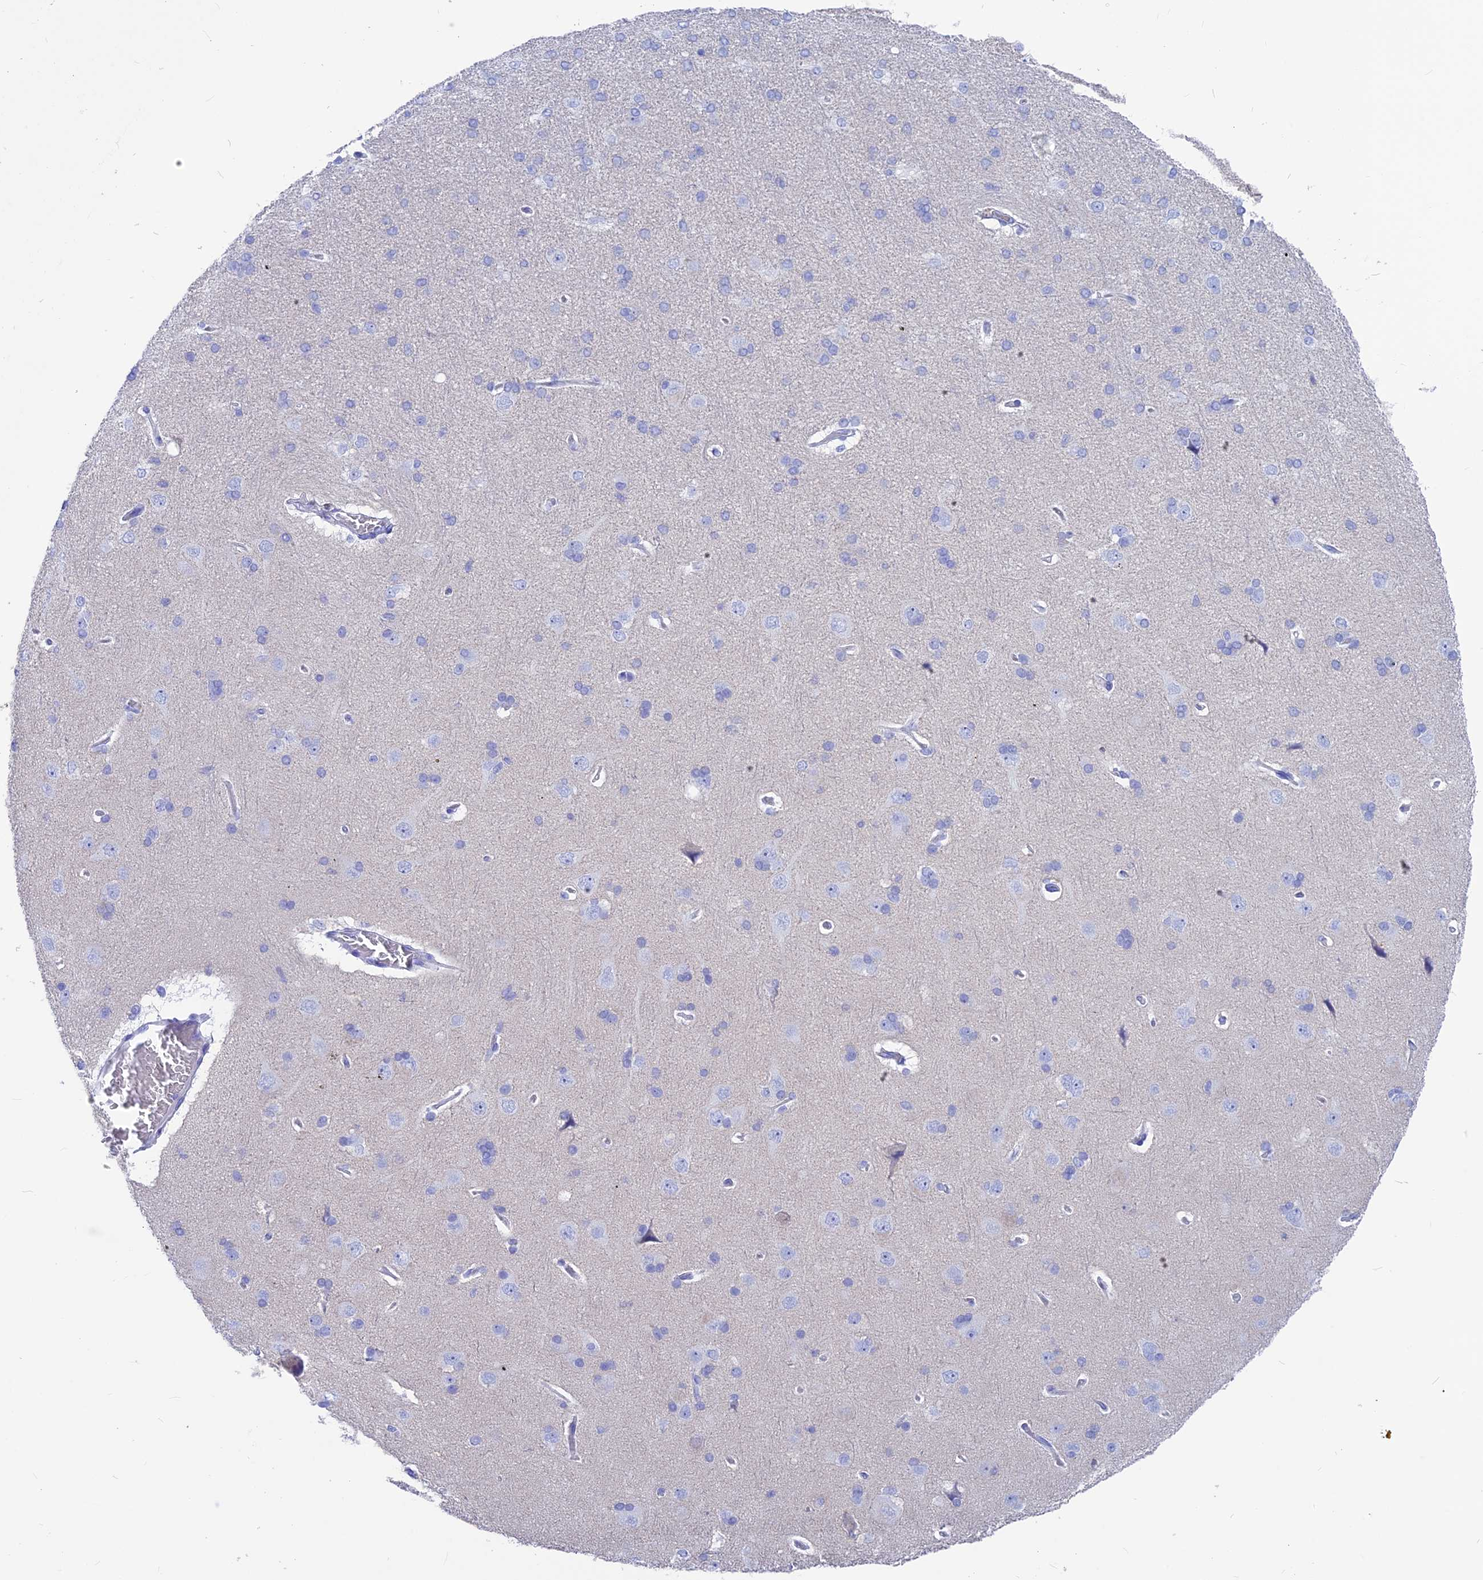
{"staining": {"intensity": "negative", "quantity": "none", "location": "none"}, "tissue": "cerebral cortex", "cell_type": "Endothelial cells", "image_type": "normal", "snomed": [{"axis": "morphology", "description": "Normal tissue, NOS"}, {"axis": "topography", "description": "Cerebral cortex"}], "caption": "Immunohistochemistry micrograph of normal cerebral cortex: cerebral cortex stained with DAB (3,3'-diaminobenzidine) exhibits no significant protein staining in endothelial cells.", "gene": "GNGT2", "patient": {"sex": "male", "age": 62}}